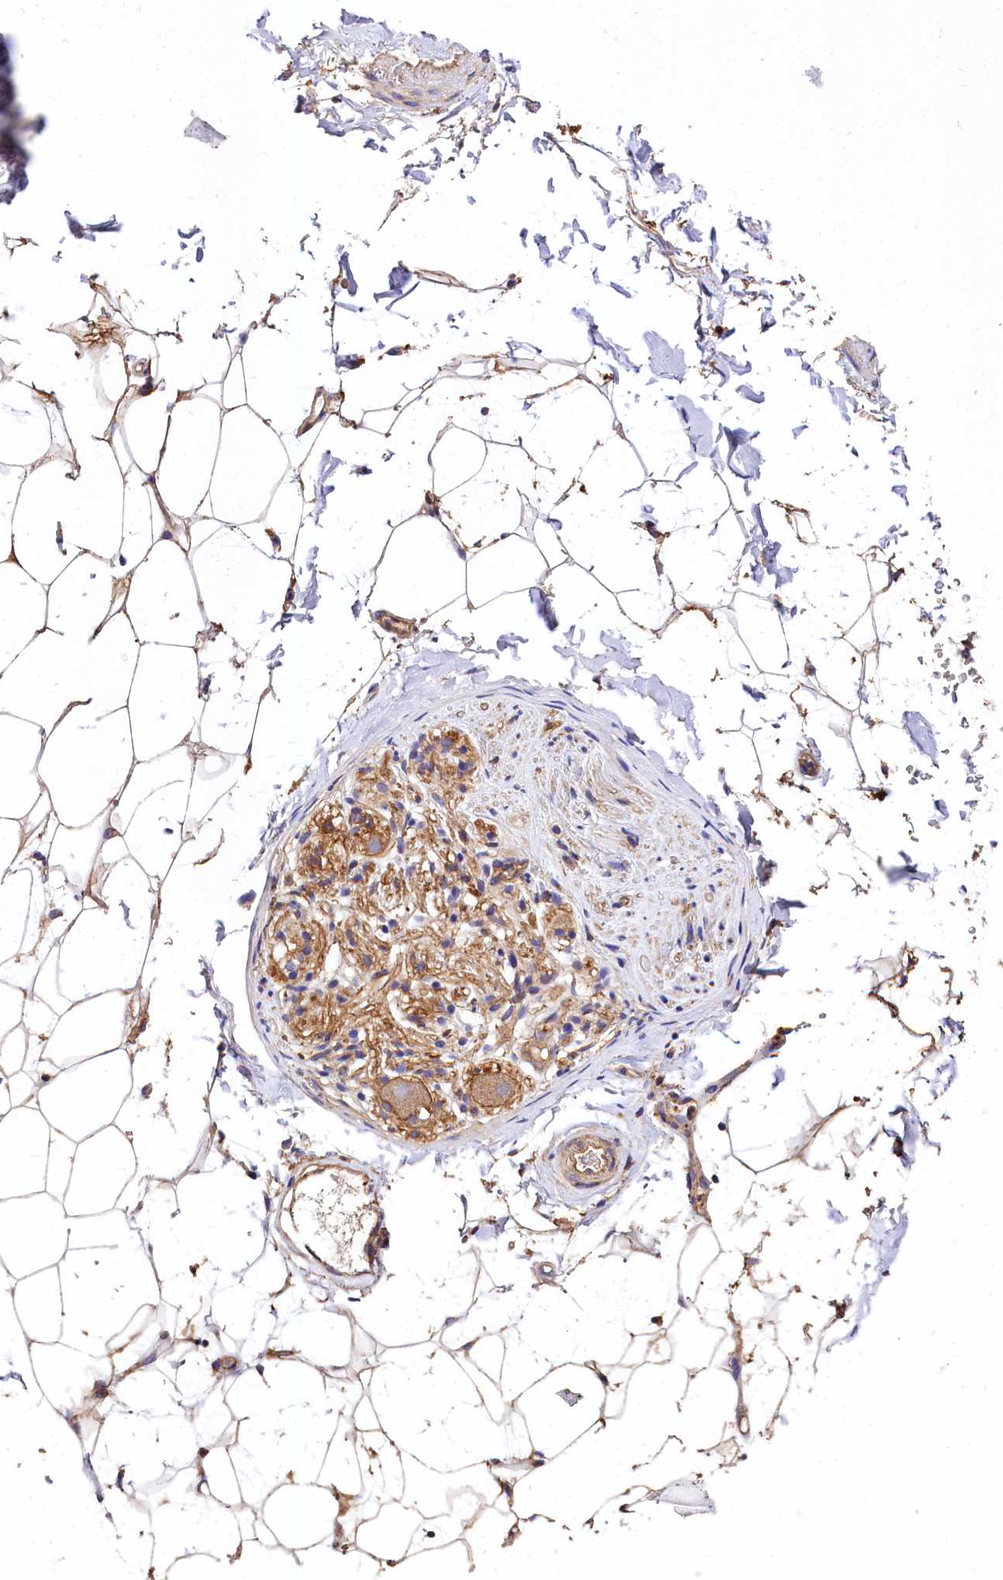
{"staining": {"intensity": "negative", "quantity": "none", "location": "none"}, "tissue": "adipose tissue", "cell_type": "Adipocytes", "image_type": "normal", "snomed": [{"axis": "morphology", "description": "Normal tissue, NOS"}, {"axis": "topography", "description": "Cartilage tissue"}, {"axis": "topography", "description": "Bronchus"}], "caption": "DAB (3,3'-diaminobenzidine) immunohistochemical staining of unremarkable adipose tissue shows no significant expression in adipocytes. (IHC, brightfield microscopy, high magnification).", "gene": "ANO6", "patient": {"sex": "female", "age": 73}}